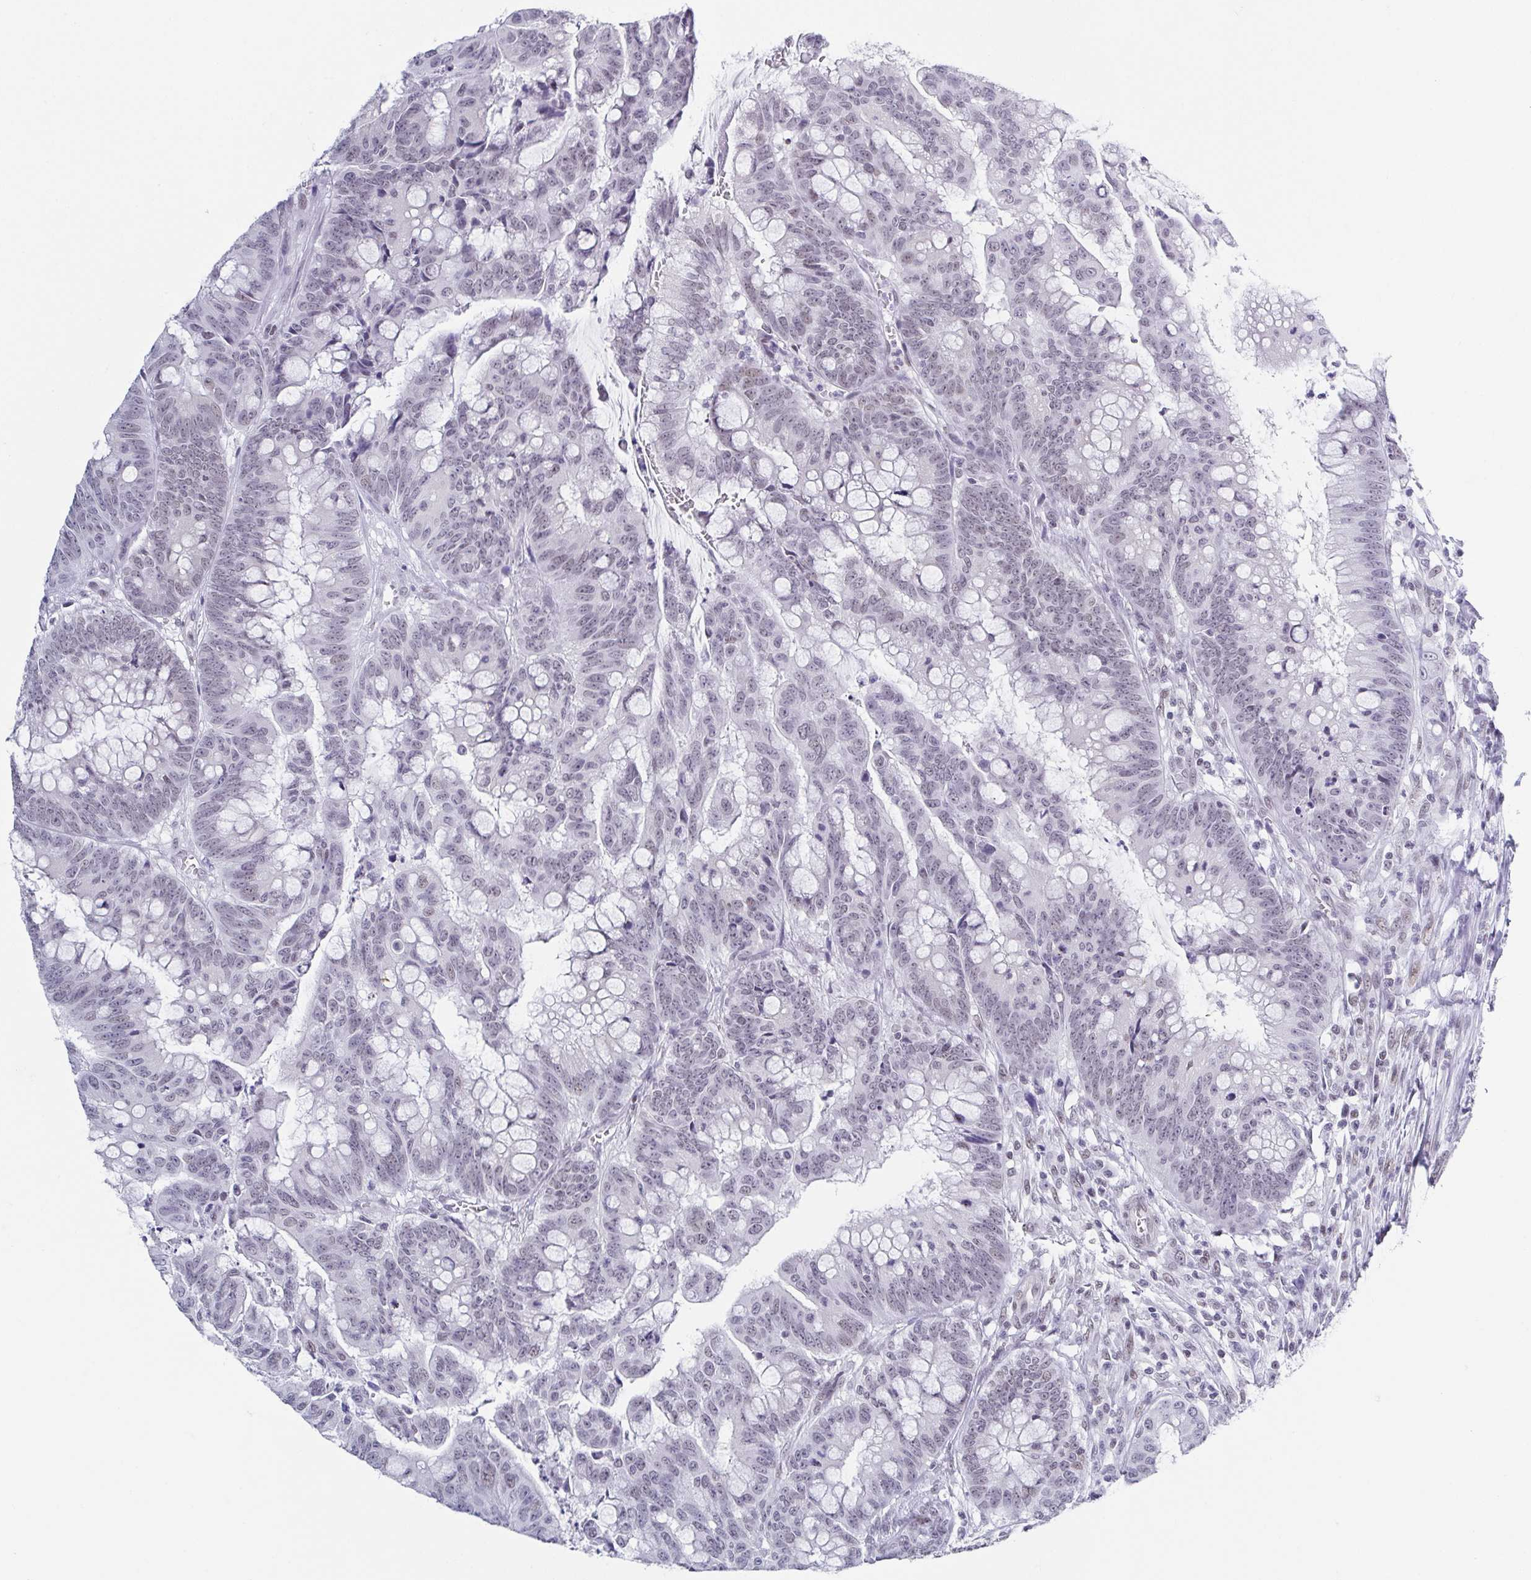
{"staining": {"intensity": "moderate", "quantity": "<25%", "location": "nuclear"}, "tissue": "colorectal cancer", "cell_type": "Tumor cells", "image_type": "cancer", "snomed": [{"axis": "morphology", "description": "Adenocarcinoma, NOS"}, {"axis": "topography", "description": "Colon"}], "caption": "DAB (3,3'-diaminobenzidine) immunohistochemical staining of human colorectal cancer exhibits moderate nuclear protein expression in approximately <25% of tumor cells. Using DAB (brown) and hematoxylin (blue) stains, captured at high magnification using brightfield microscopy.", "gene": "SLC7A10", "patient": {"sex": "male", "age": 62}}